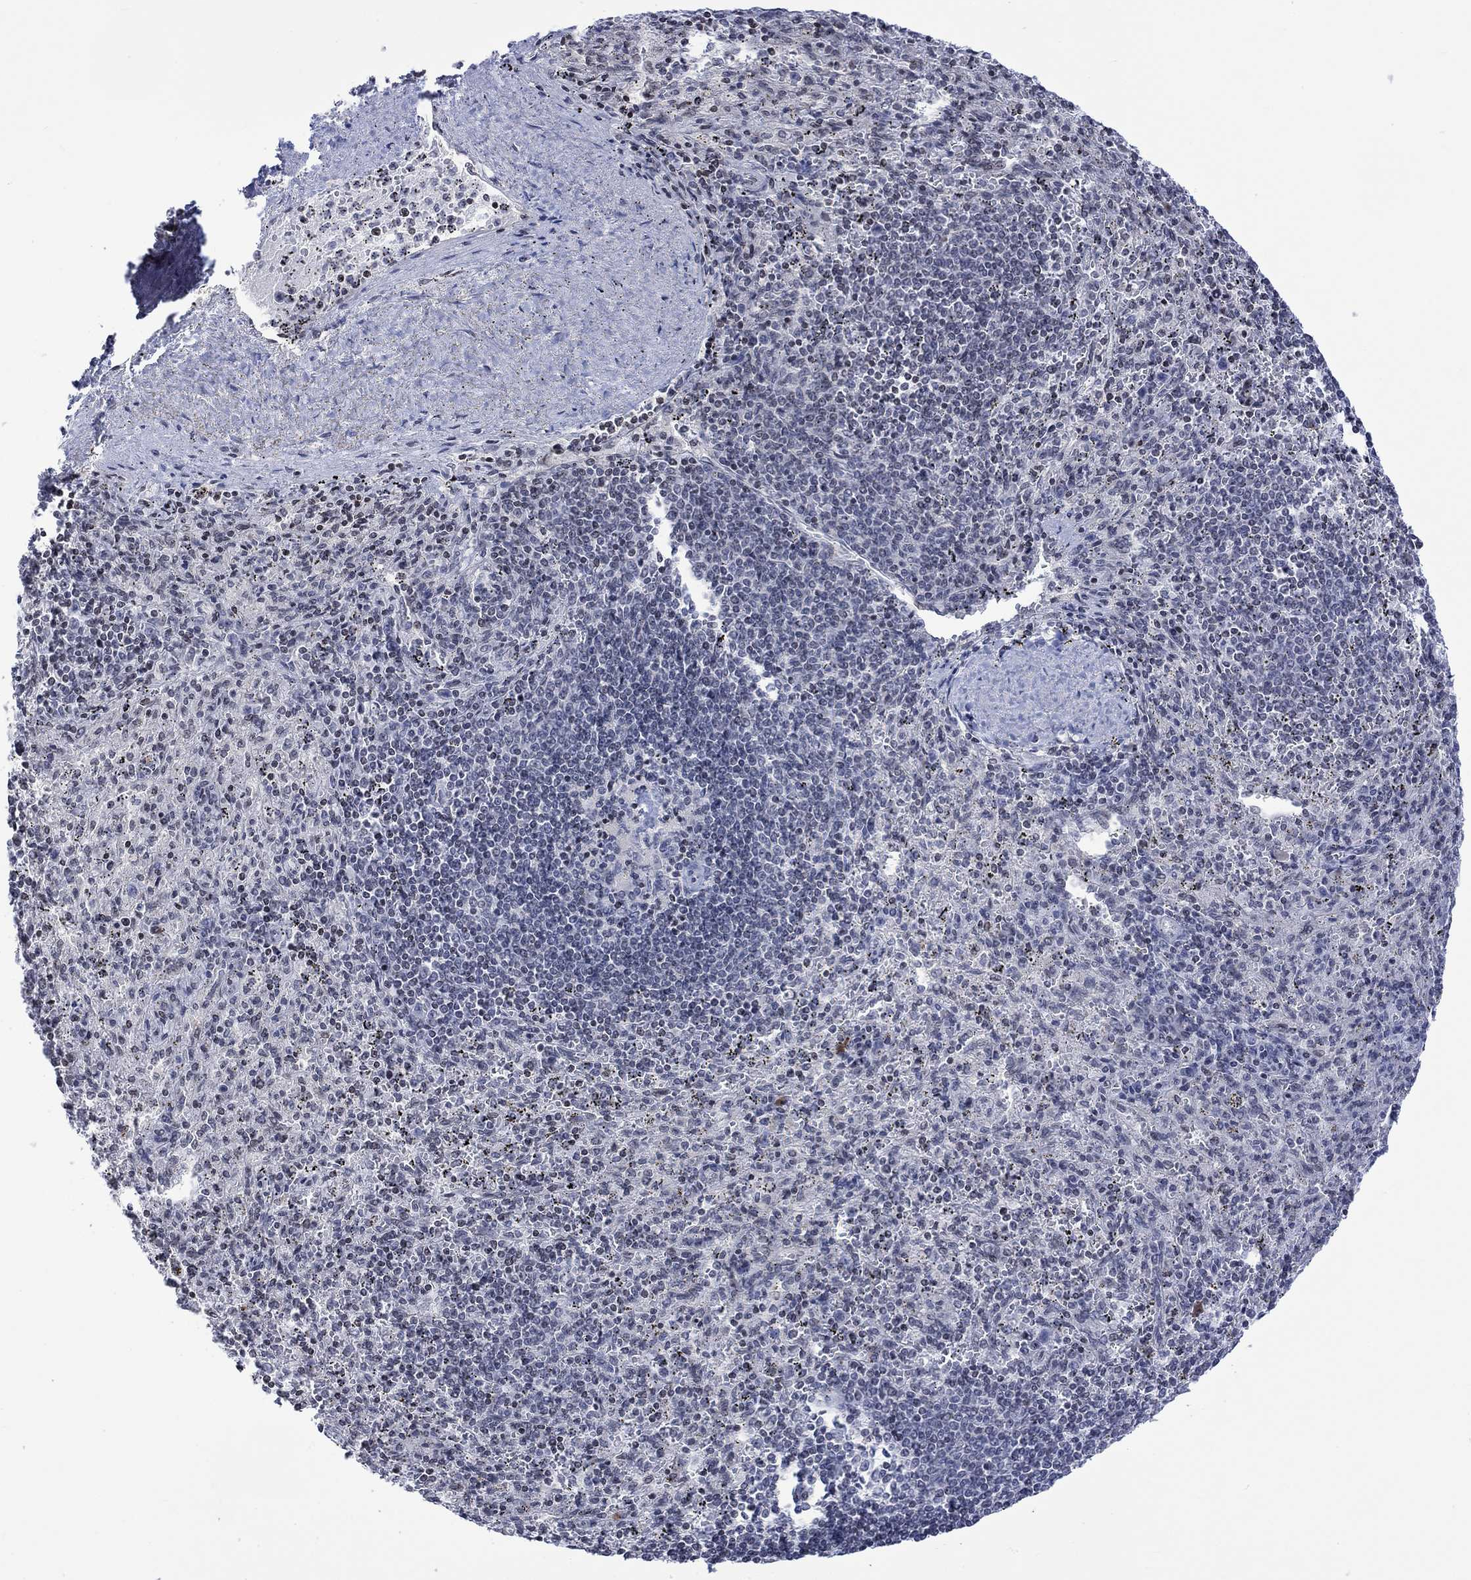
{"staining": {"intensity": "negative", "quantity": "none", "location": "none"}, "tissue": "spleen", "cell_type": "Cells in red pulp", "image_type": "normal", "snomed": [{"axis": "morphology", "description": "Normal tissue, NOS"}, {"axis": "topography", "description": "Spleen"}], "caption": "Cells in red pulp show no significant positivity in unremarkable spleen. (Brightfield microscopy of DAB (3,3'-diaminobenzidine) immunohistochemistry at high magnification).", "gene": "DCX", "patient": {"sex": "male", "age": 57}}